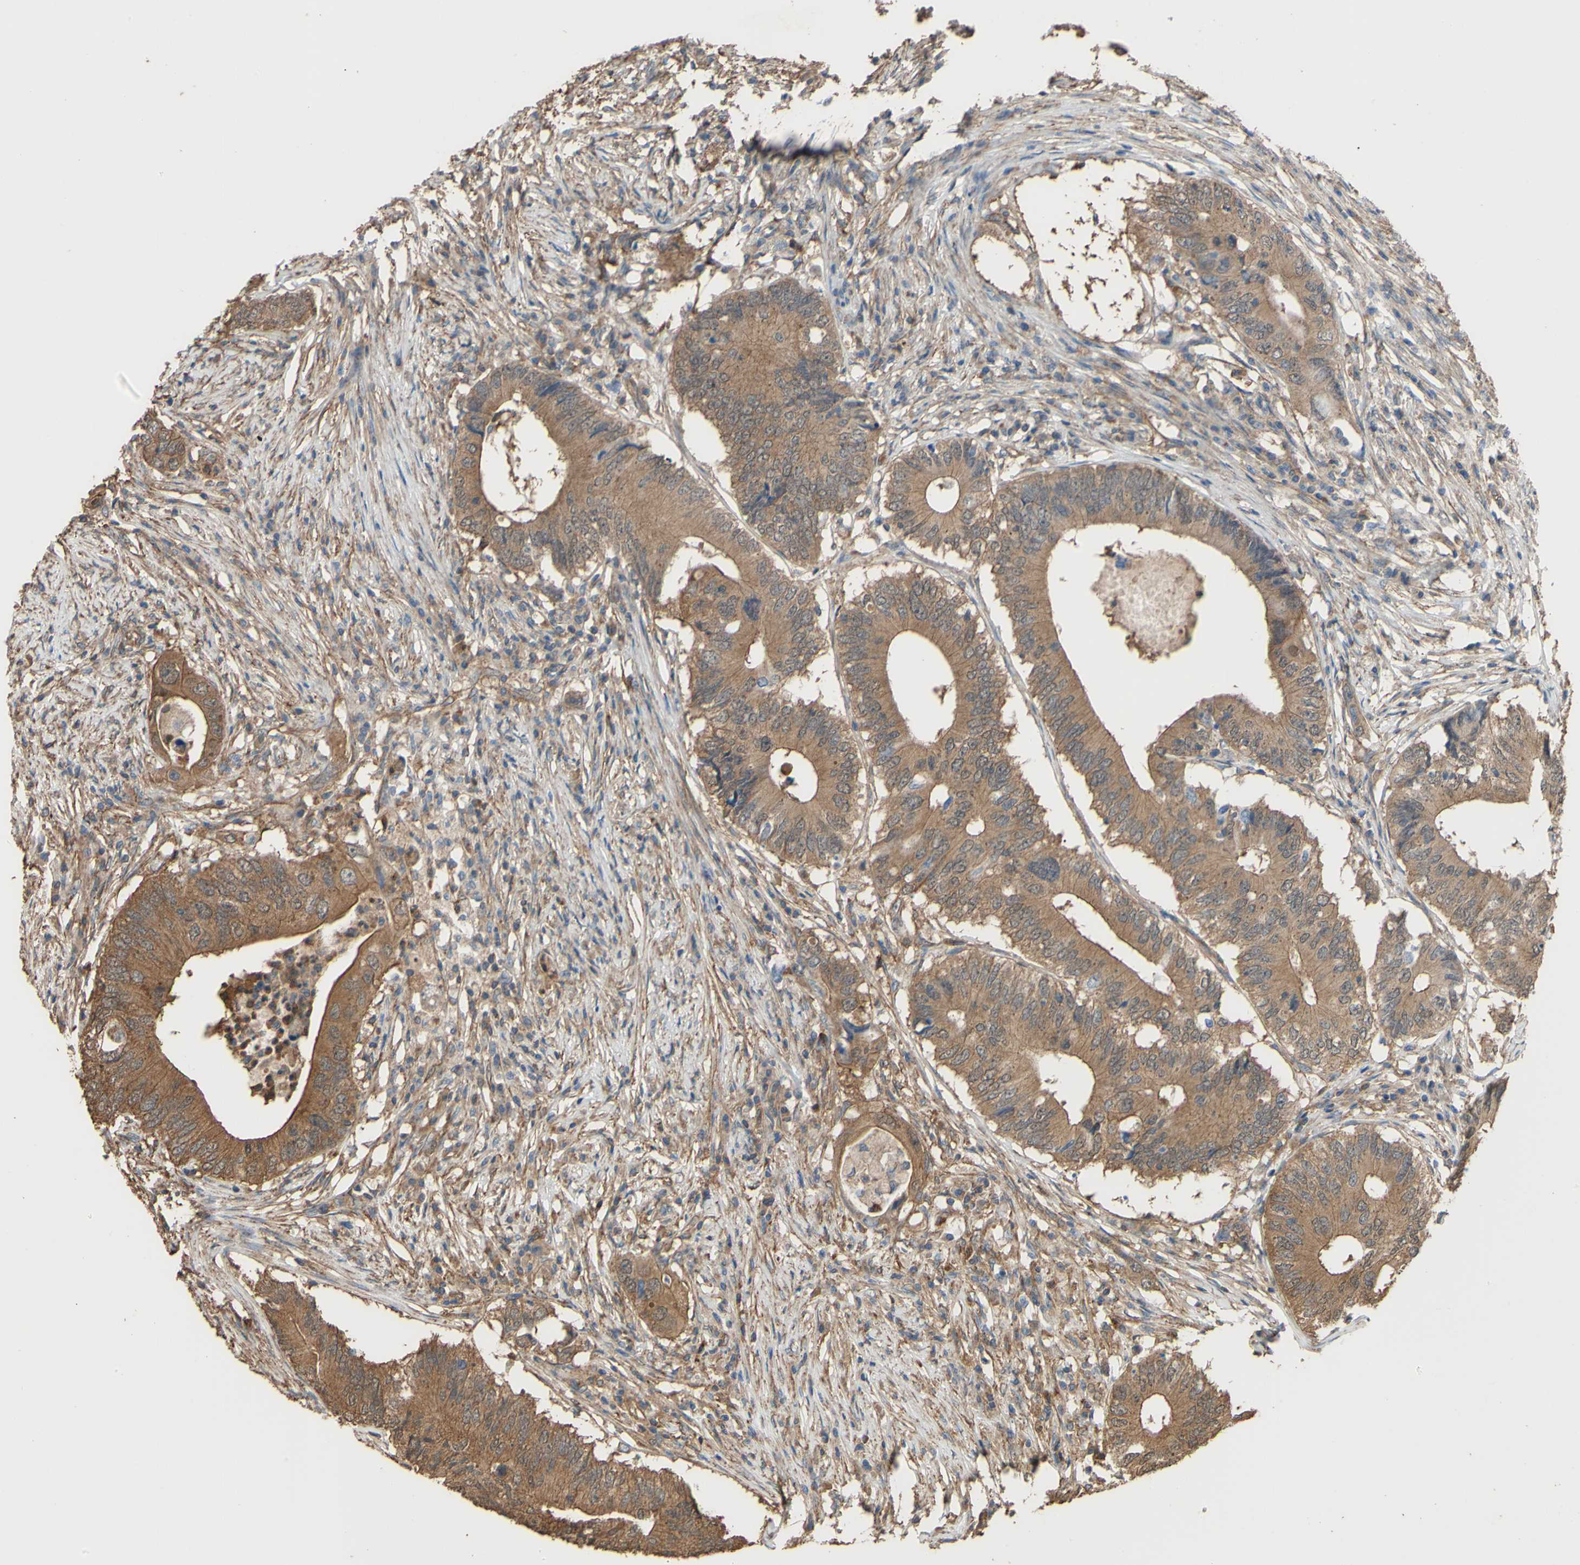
{"staining": {"intensity": "strong", "quantity": ">75%", "location": "cytoplasmic/membranous"}, "tissue": "colorectal cancer", "cell_type": "Tumor cells", "image_type": "cancer", "snomed": [{"axis": "morphology", "description": "Adenocarcinoma, NOS"}, {"axis": "topography", "description": "Colon"}], "caption": "Protein analysis of adenocarcinoma (colorectal) tissue demonstrates strong cytoplasmic/membranous expression in about >75% of tumor cells. (brown staining indicates protein expression, while blue staining denotes nuclei).", "gene": "CTTN", "patient": {"sex": "male", "age": 71}}